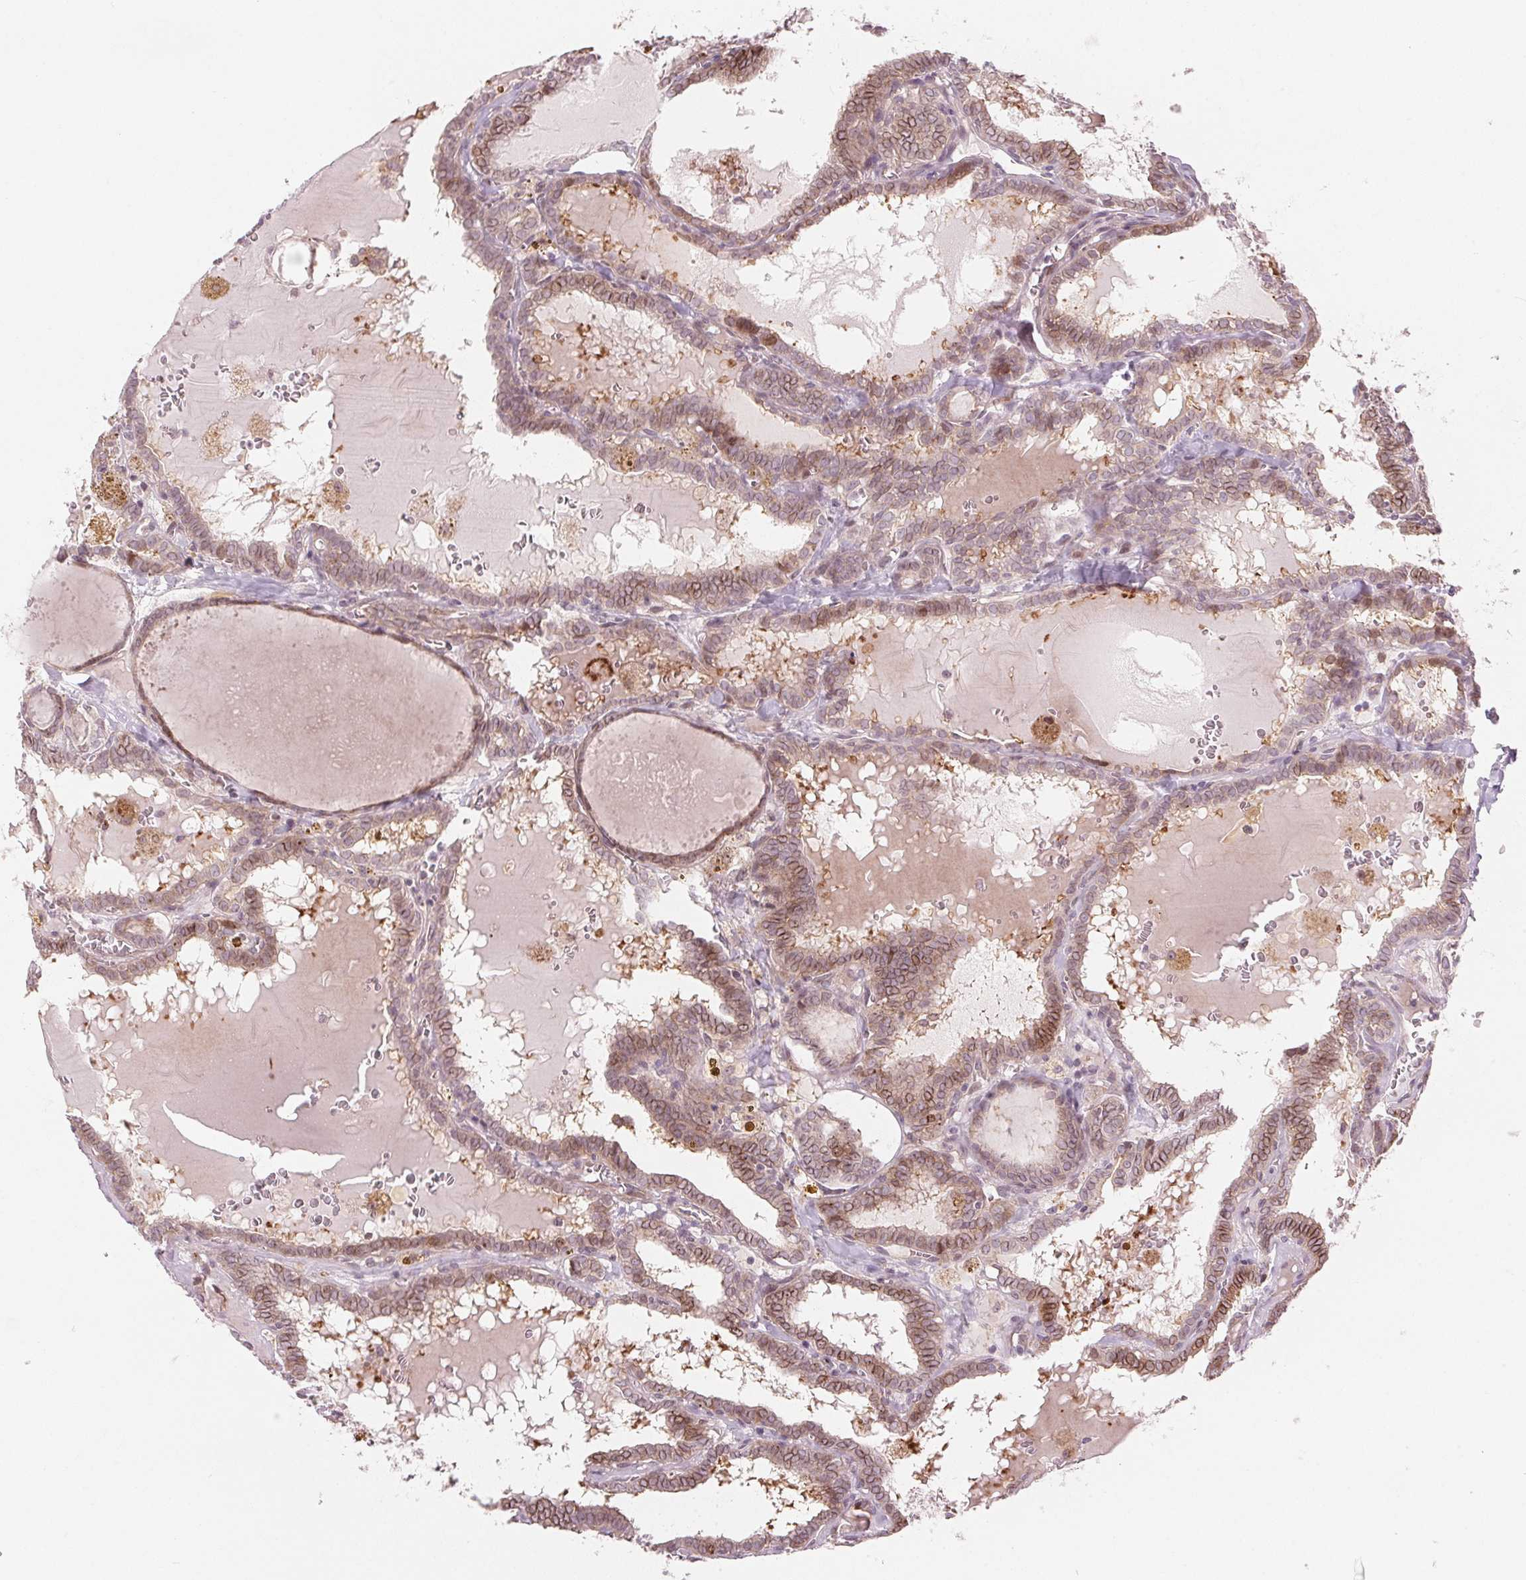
{"staining": {"intensity": "weak", "quantity": "25%-75%", "location": "cytoplasmic/membranous,nuclear"}, "tissue": "thyroid cancer", "cell_type": "Tumor cells", "image_type": "cancer", "snomed": [{"axis": "morphology", "description": "Papillary adenocarcinoma, NOS"}, {"axis": "topography", "description": "Thyroid gland"}], "caption": "Thyroid papillary adenocarcinoma stained with a protein marker displays weak staining in tumor cells.", "gene": "TMED6", "patient": {"sex": "female", "age": 39}}